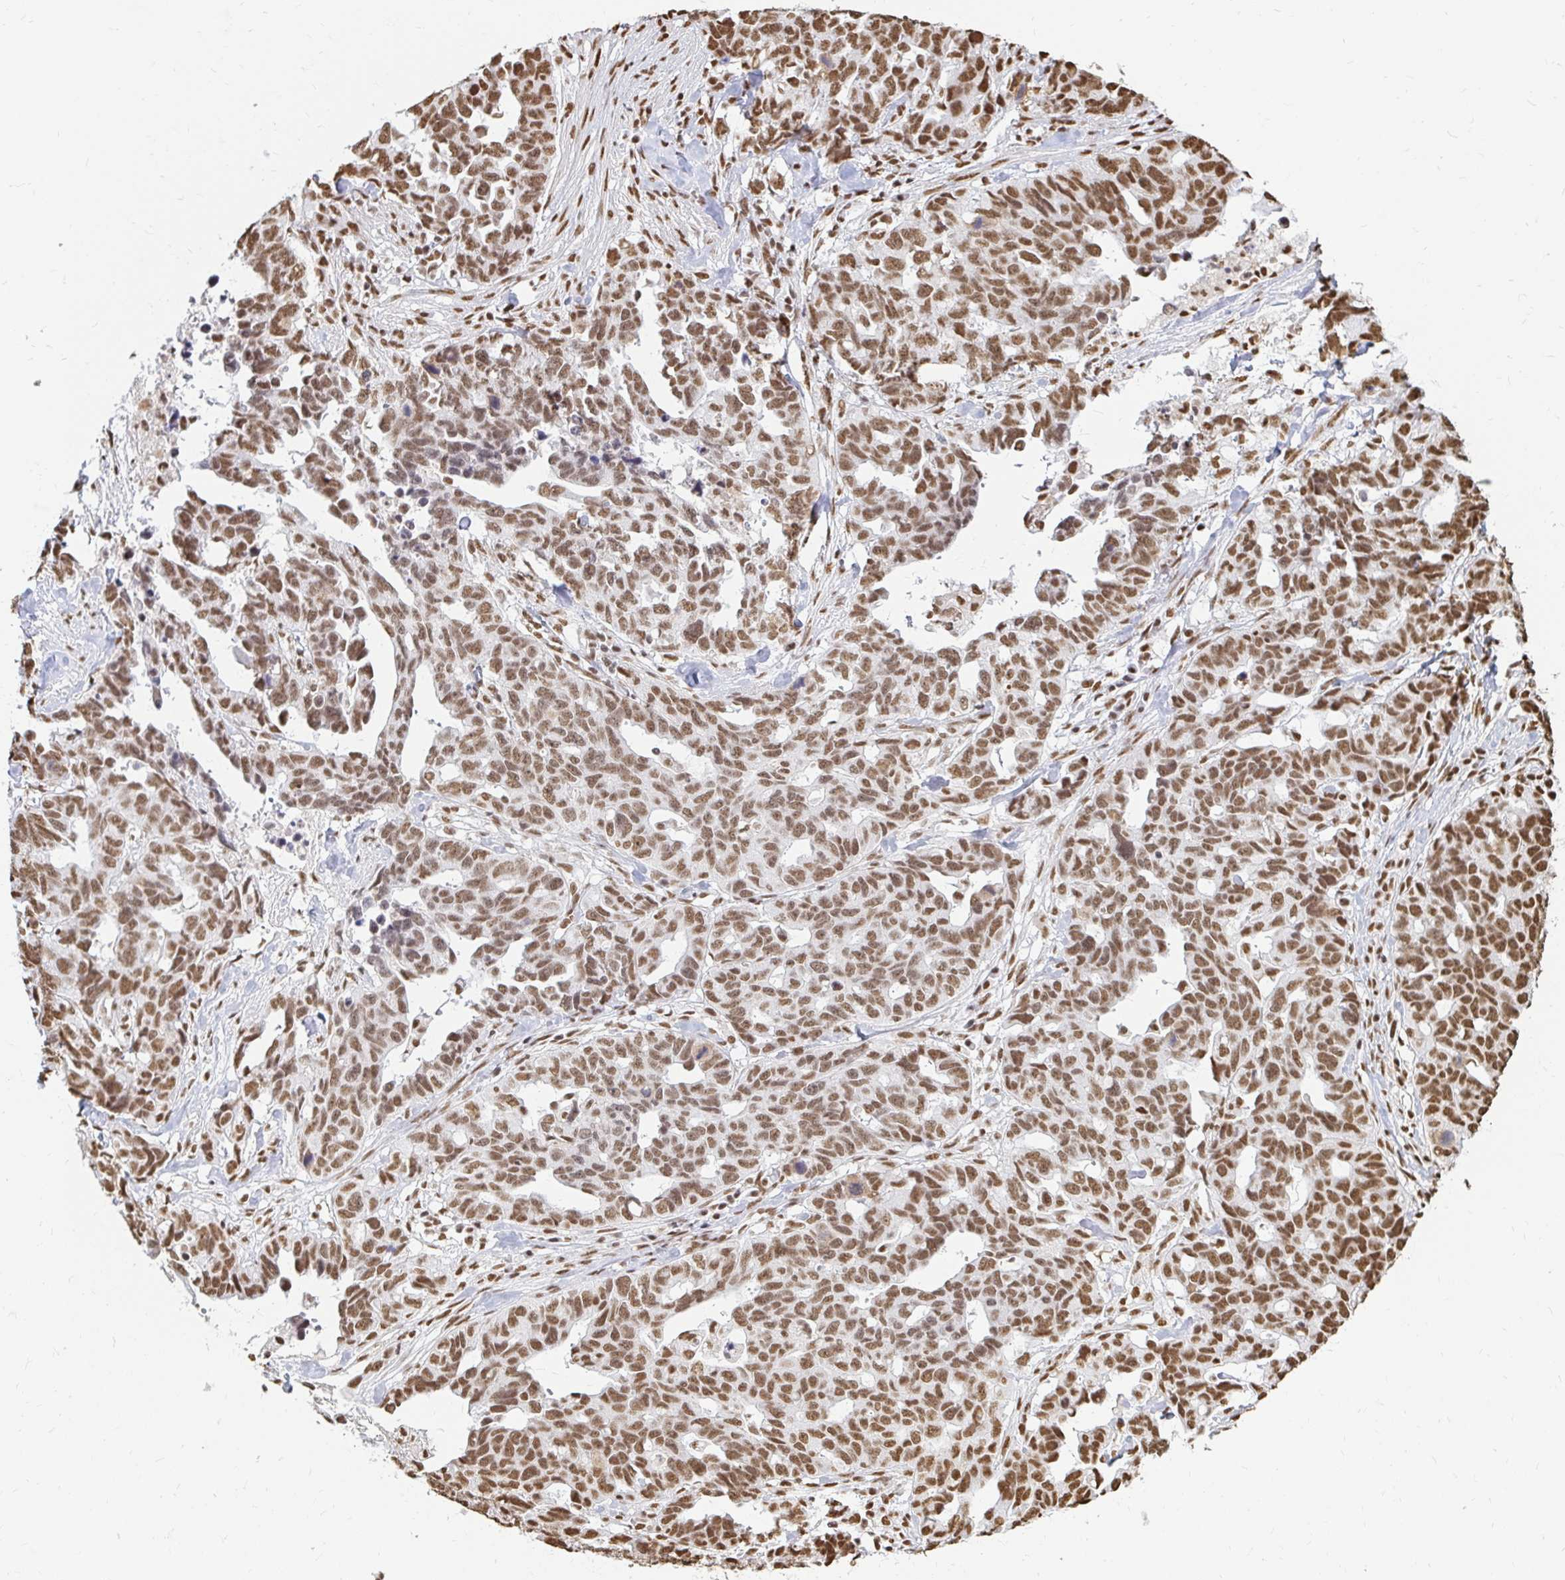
{"staining": {"intensity": "moderate", "quantity": ">75%", "location": "nuclear"}, "tissue": "ovarian cancer", "cell_type": "Tumor cells", "image_type": "cancer", "snomed": [{"axis": "morphology", "description": "Cystadenocarcinoma, serous, NOS"}, {"axis": "topography", "description": "Ovary"}], "caption": "Protein expression analysis of serous cystadenocarcinoma (ovarian) shows moderate nuclear staining in about >75% of tumor cells.", "gene": "HNRNPU", "patient": {"sex": "female", "age": 69}}